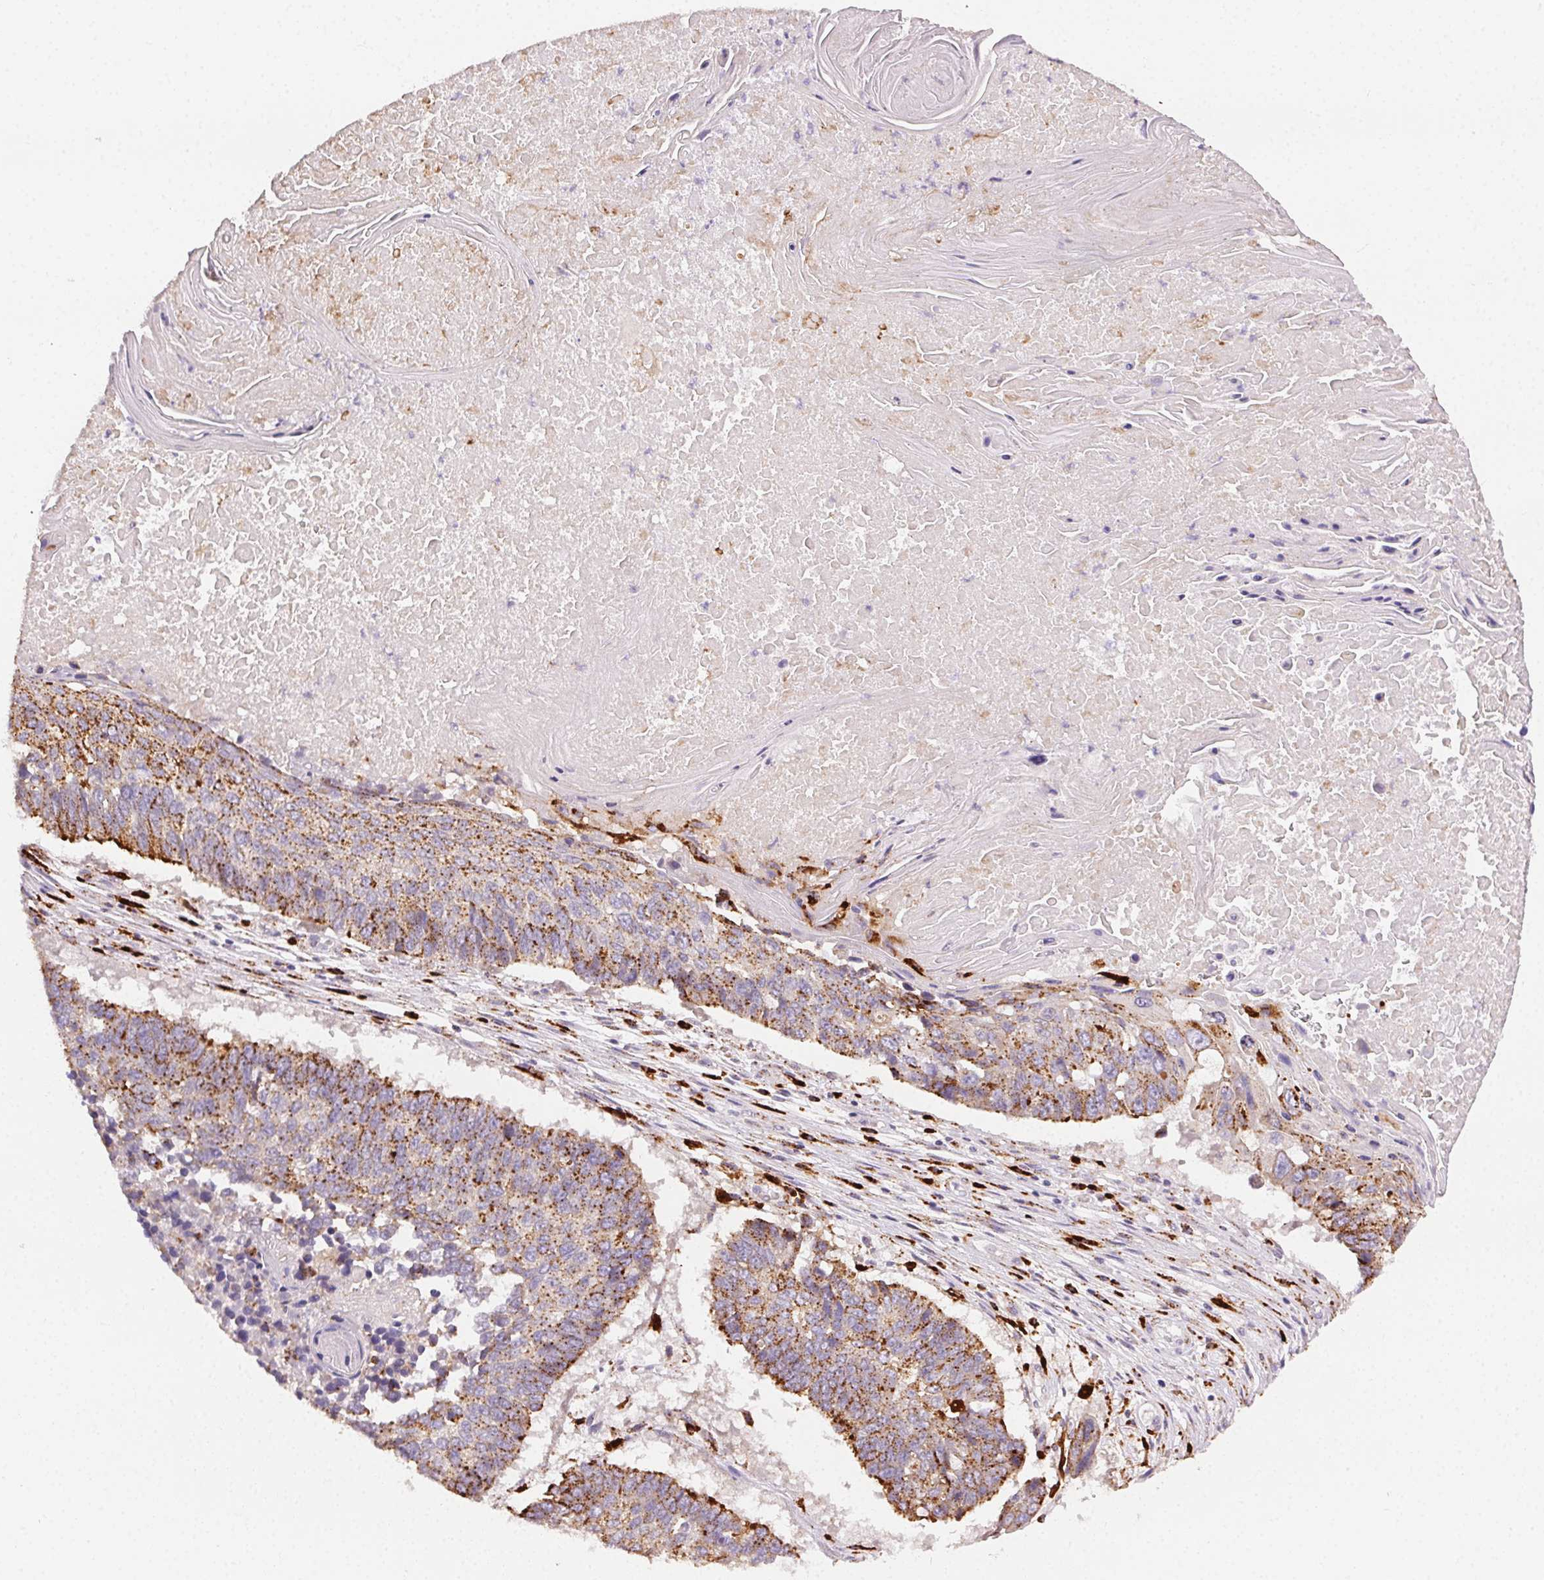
{"staining": {"intensity": "strong", "quantity": "25%-75%", "location": "cytoplasmic/membranous"}, "tissue": "lung cancer", "cell_type": "Tumor cells", "image_type": "cancer", "snomed": [{"axis": "morphology", "description": "Squamous cell carcinoma, NOS"}, {"axis": "topography", "description": "Lung"}], "caption": "Squamous cell carcinoma (lung) stained for a protein shows strong cytoplasmic/membranous positivity in tumor cells.", "gene": "SCPEP1", "patient": {"sex": "male", "age": 73}}